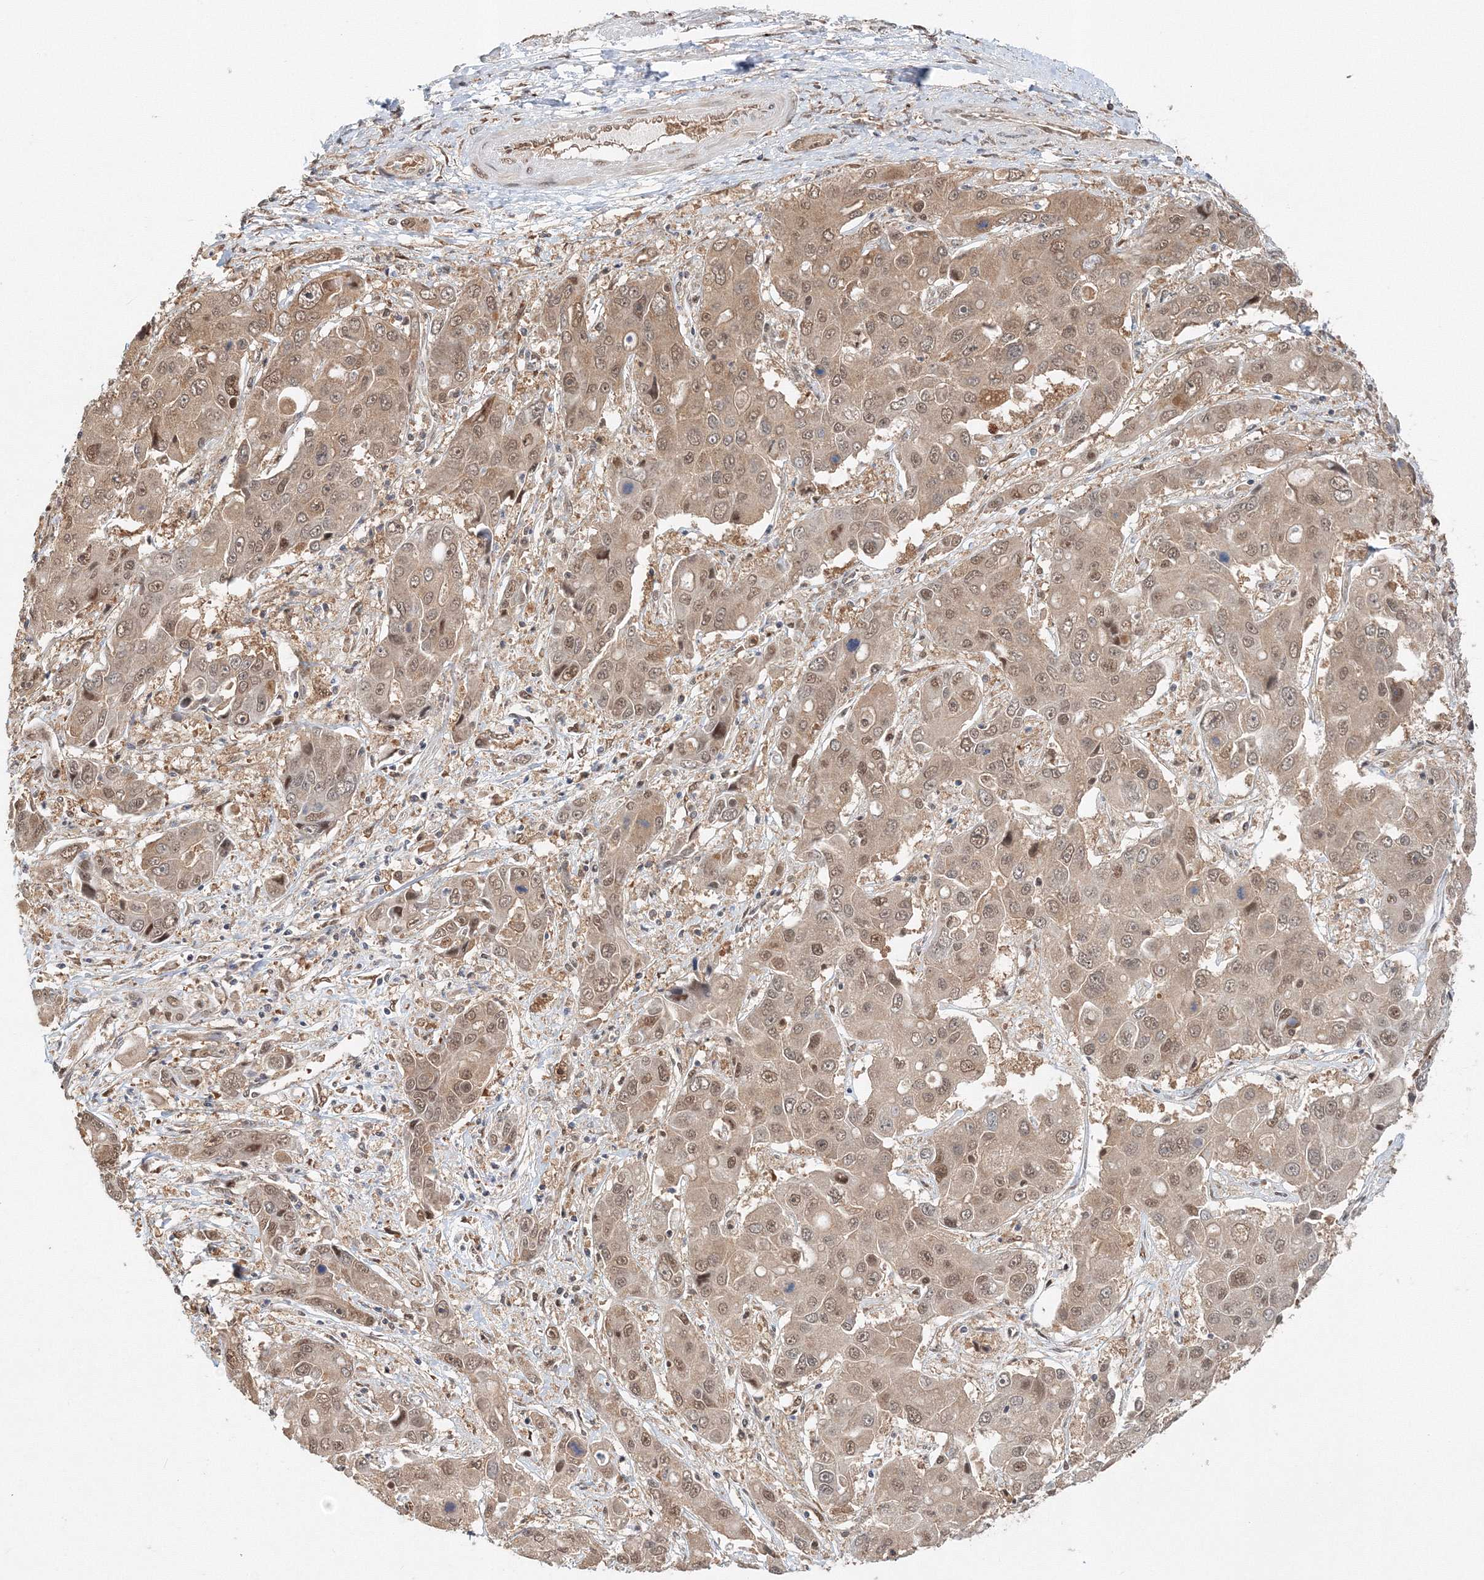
{"staining": {"intensity": "weak", "quantity": ">75%", "location": "cytoplasmic/membranous,nuclear"}, "tissue": "liver cancer", "cell_type": "Tumor cells", "image_type": "cancer", "snomed": [{"axis": "morphology", "description": "Cholangiocarcinoma"}, {"axis": "topography", "description": "Liver"}], "caption": "IHC photomicrograph of human cholangiocarcinoma (liver) stained for a protein (brown), which reveals low levels of weak cytoplasmic/membranous and nuclear staining in about >75% of tumor cells.", "gene": "PSMD6", "patient": {"sex": "male", "age": 67}}